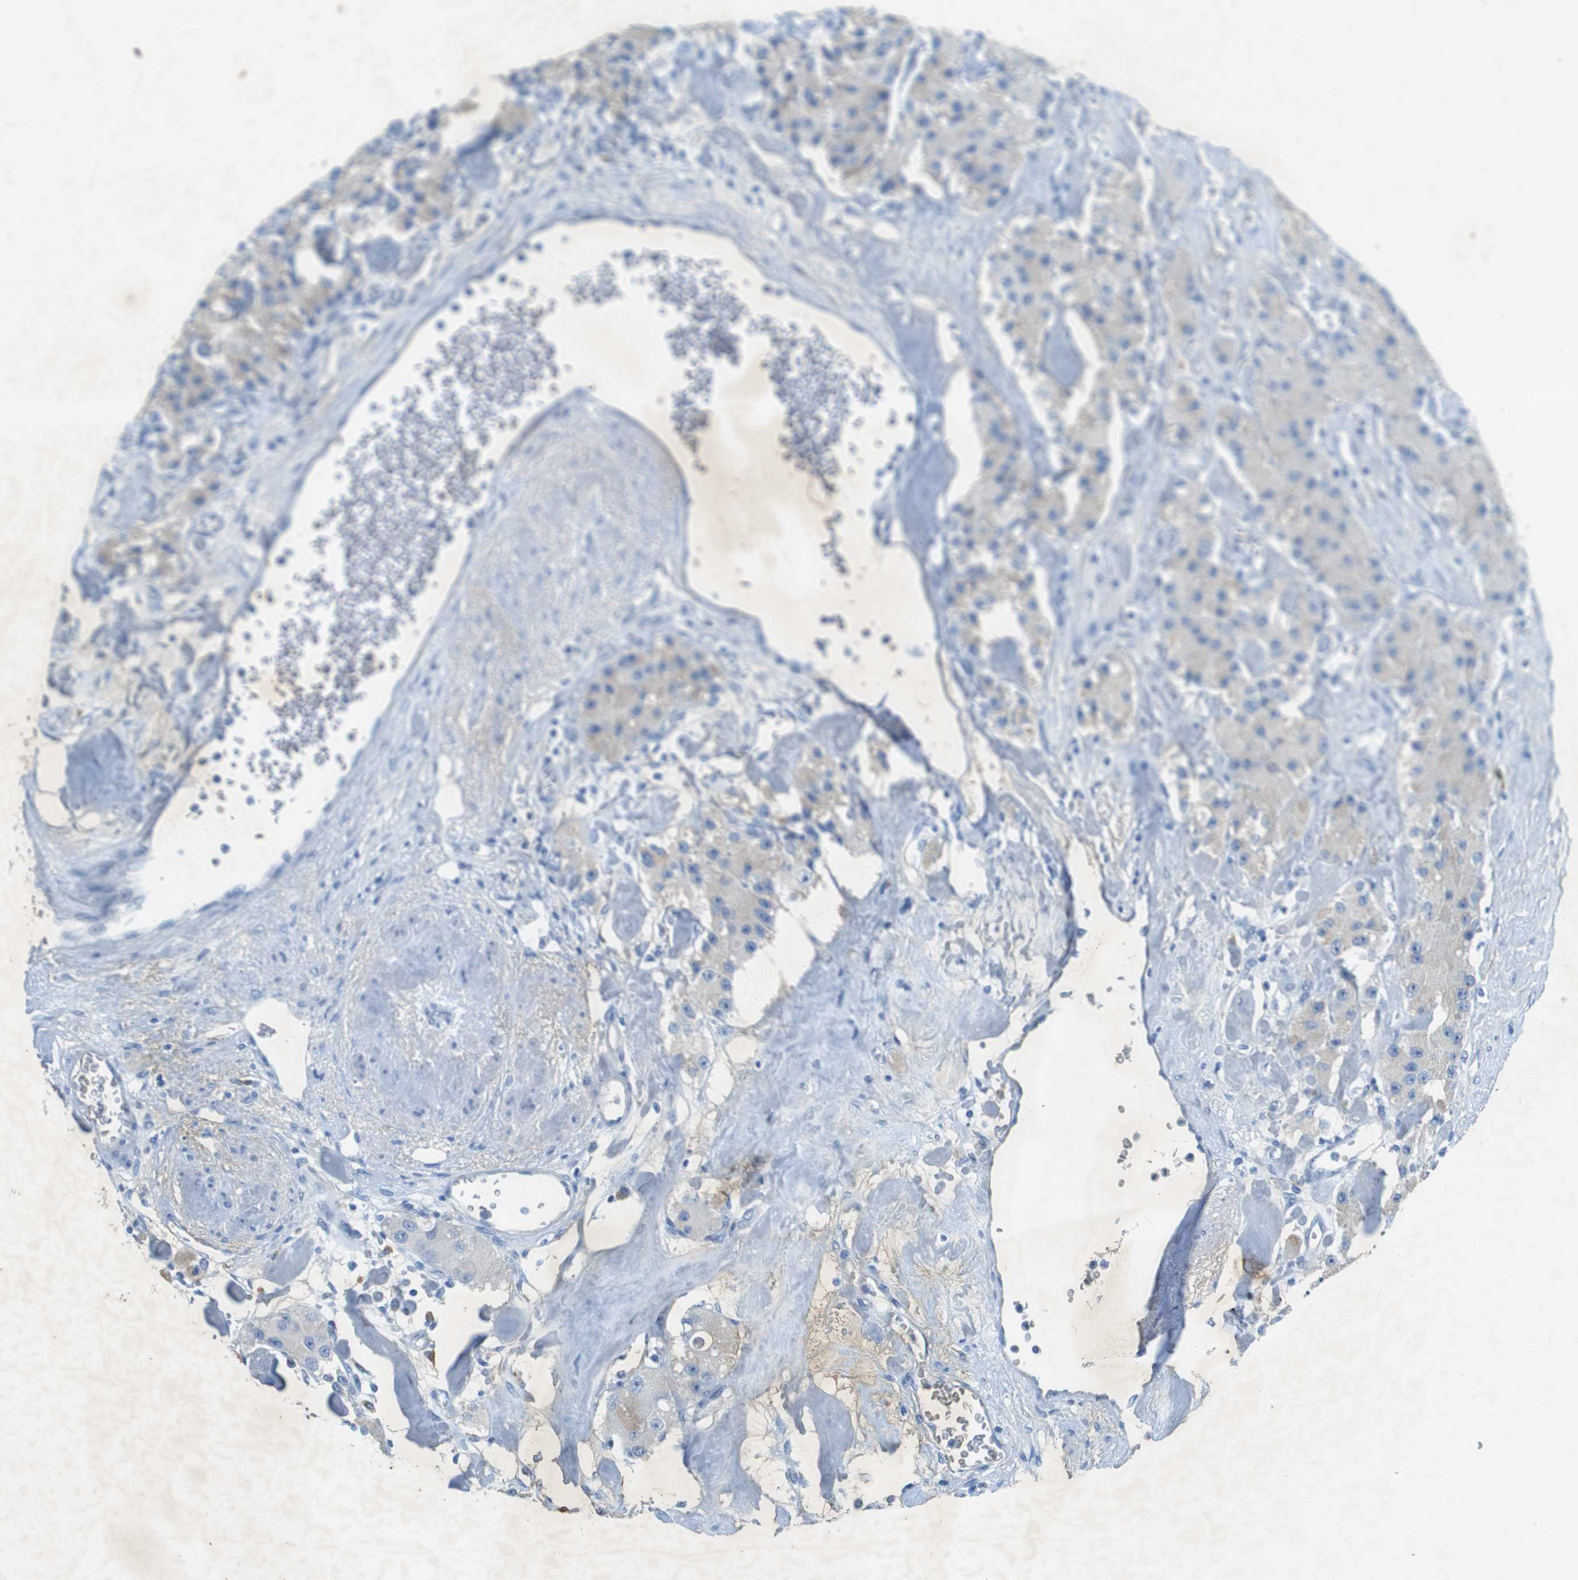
{"staining": {"intensity": "weak", "quantity": ">75%", "location": "cytoplasmic/membranous"}, "tissue": "carcinoid", "cell_type": "Tumor cells", "image_type": "cancer", "snomed": [{"axis": "morphology", "description": "Carcinoid, malignant, NOS"}, {"axis": "topography", "description": "Pancreas"}], "caption": "Protein expression analysis of carcinoid (malignant) displays weak cytoplasmic/membranous staining in approximately >75% of tumor cells. (DAB = brown stain, brightfield microscopy at high magnification).", "gene": "CD320", "patient": {"sex": "male", "age": 41}}